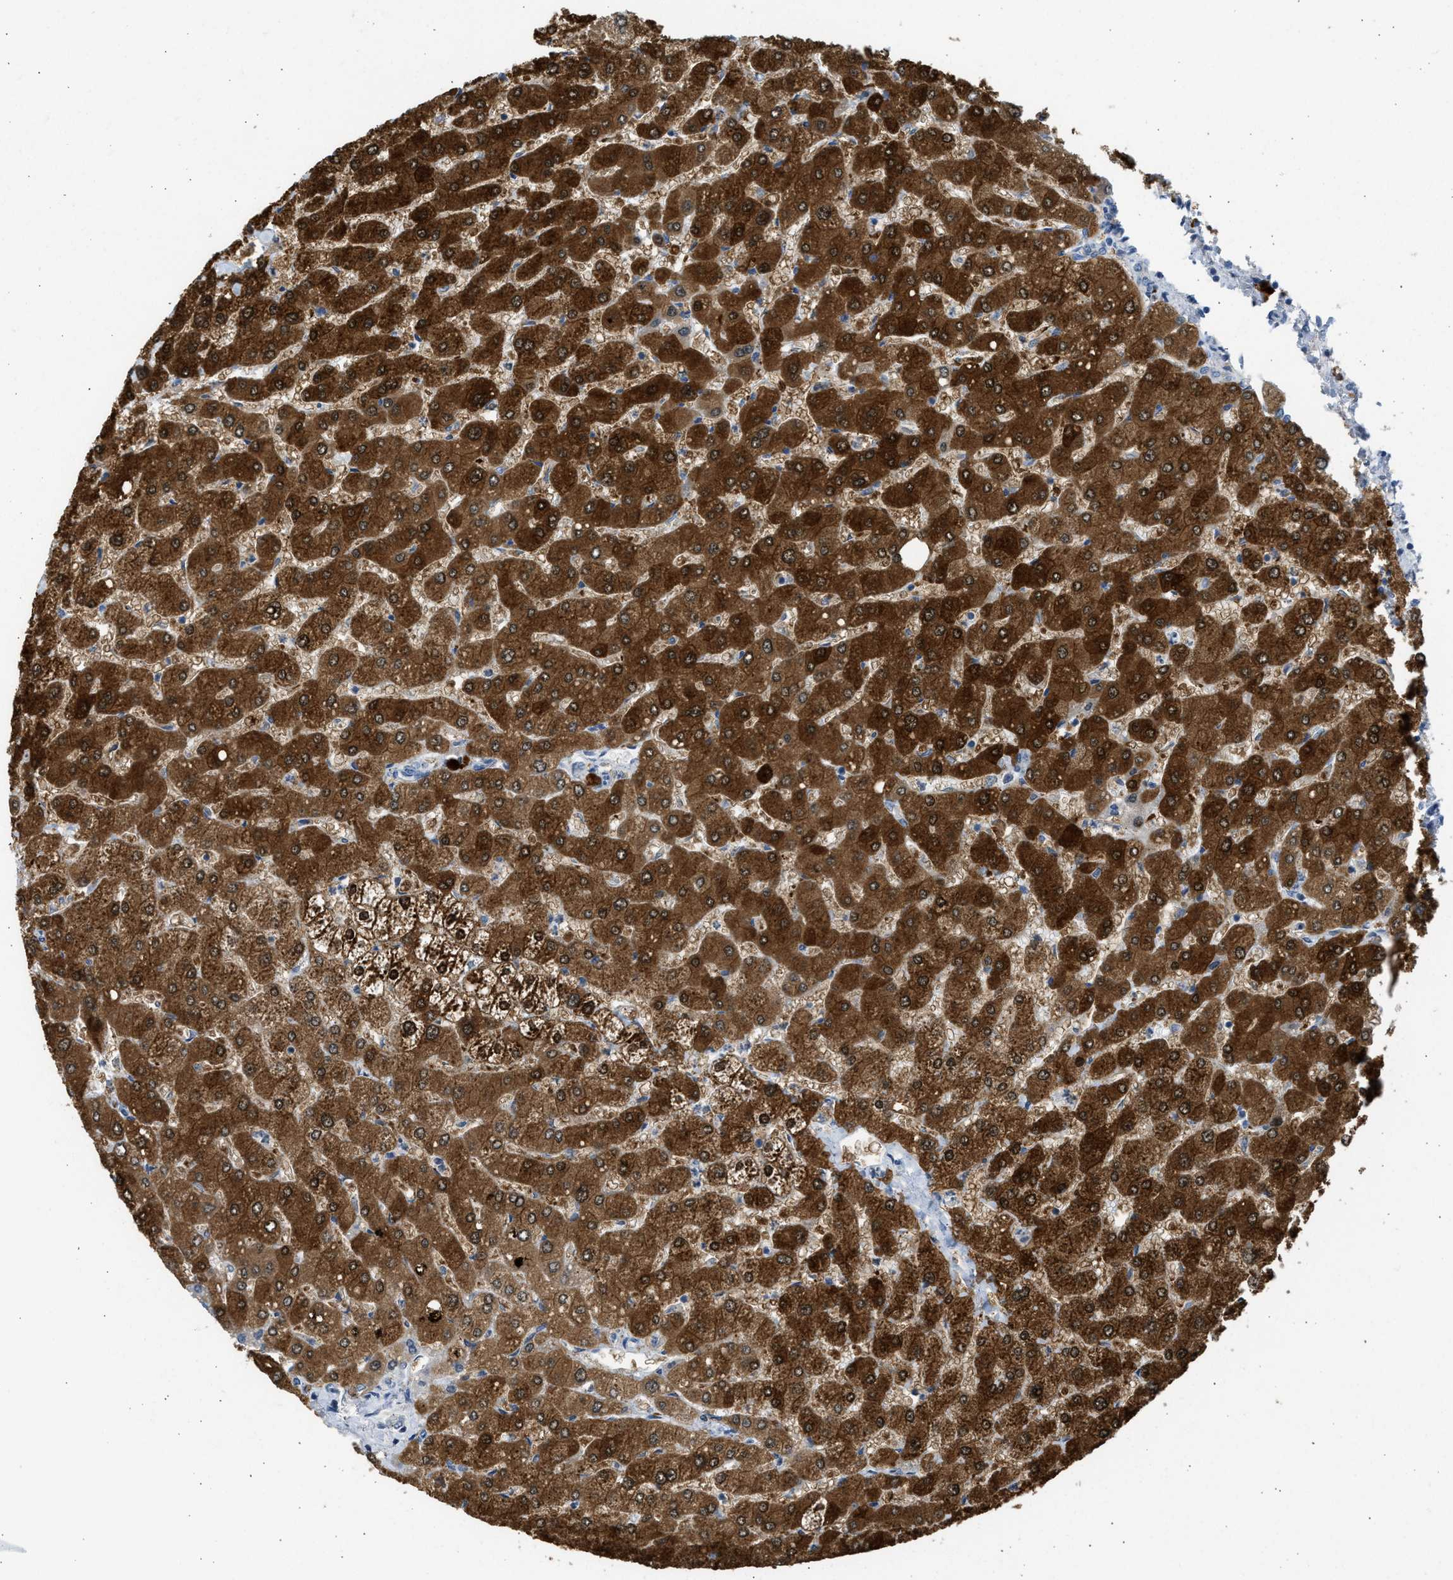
{"staining": {"intensity": "negative", "quantity": "none", "location": "none"}, "tissue": "liver", "cell_type": "Cholangiocytes", "image_type": "normal", "snomed": [{"axis": "morphology", "description": "Normal tissue, NOS"}, {"axis": "topography", "description": "Liver"}], "caption": "DAB immunohistochemical staining of normal liver reveals no significant positivity in cholangiocytes.", "gene": "SULT2A1", "patient": {"sex": "male", "age": 55}}